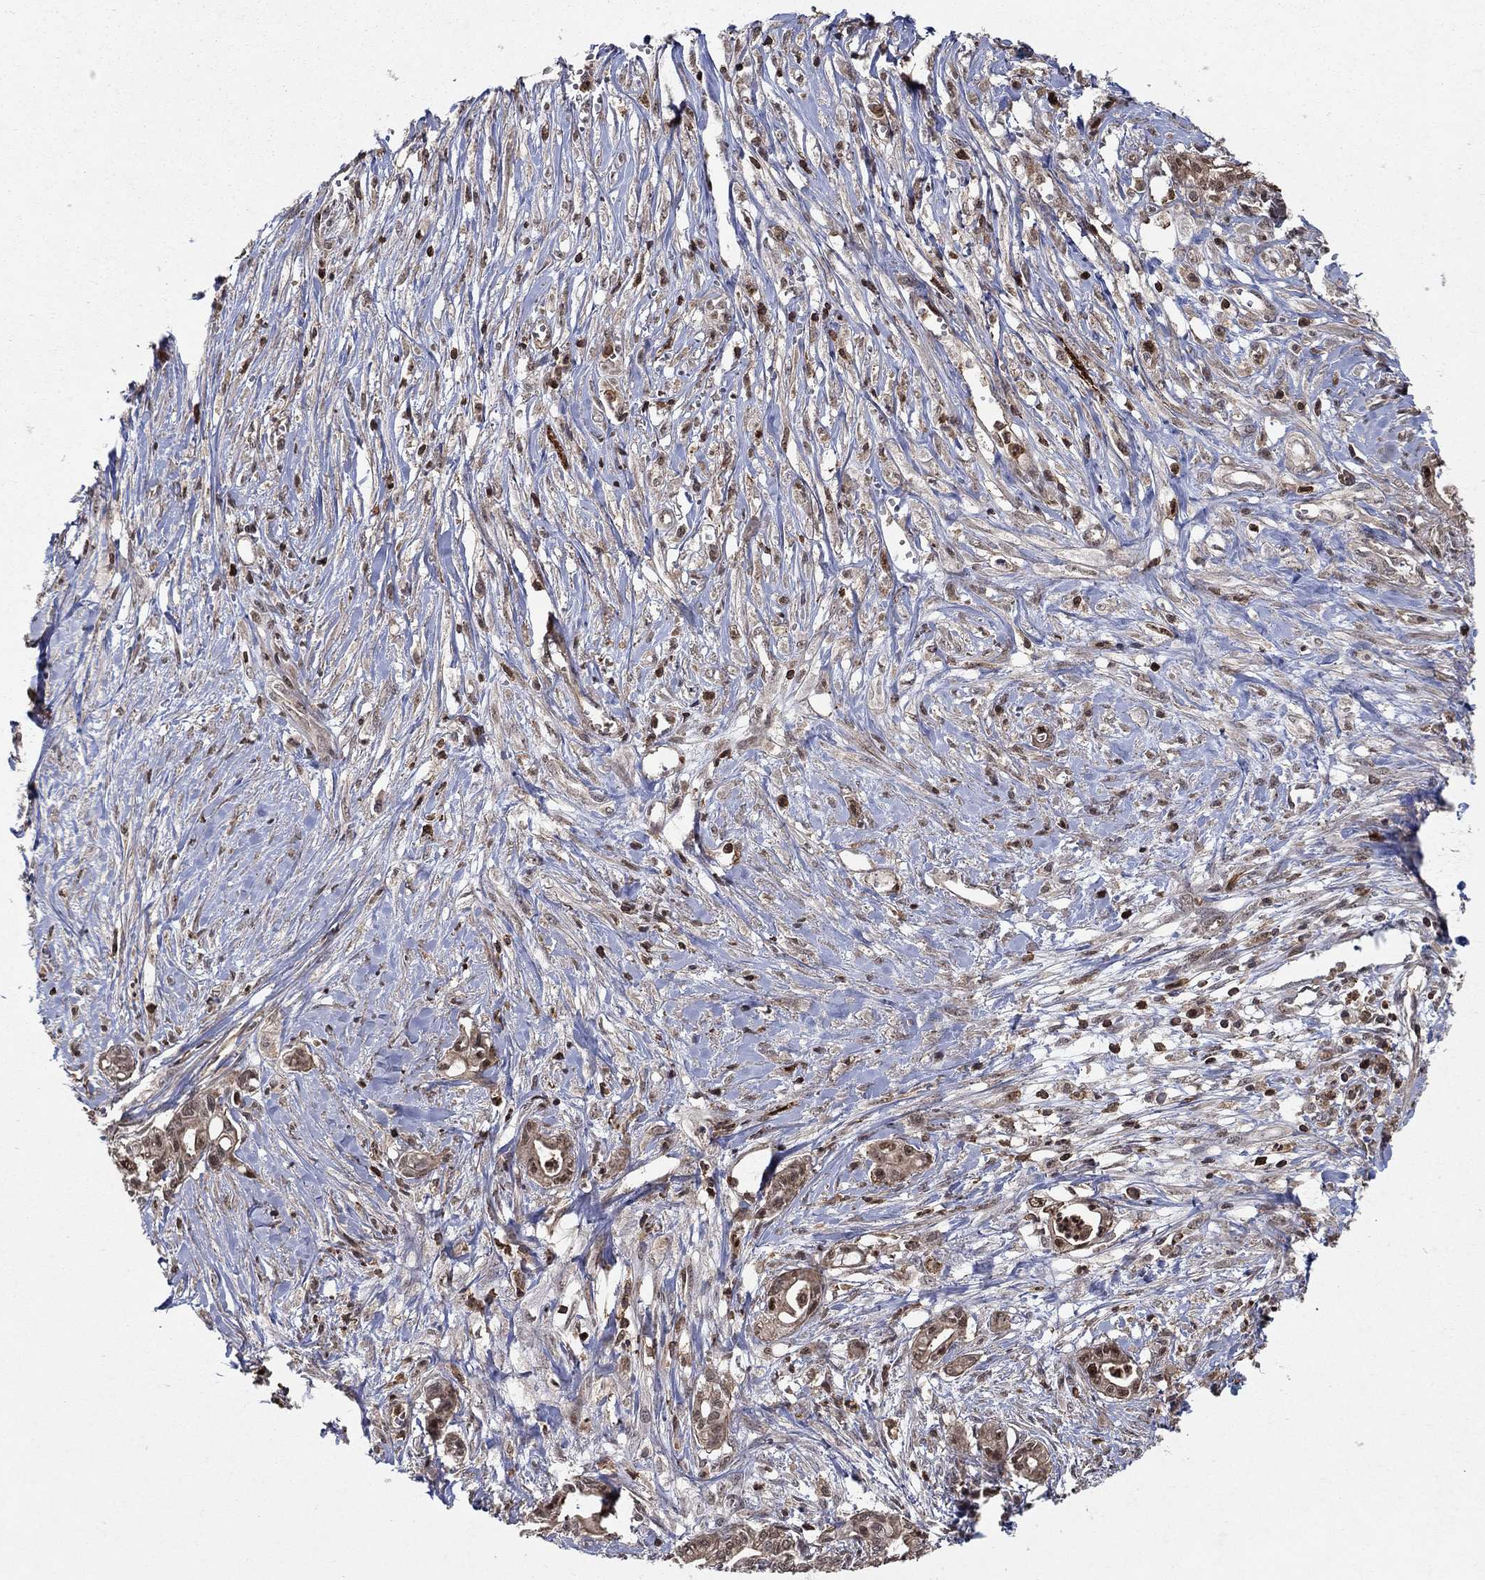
{"staining": {"intensity": "strong", "quantity": "<25%", "location": "nuclear"}, "tissue": "pancreatic cancer", "cell_type": "Tumor cells", "image_type": "cancer", "snomed": [{"axis": "morphology", "description": "Adenocarcinoma, NOS"}, {"axis": "topography", "description": "Pancreas"}], "caption": "The immunohistochemical stain labels strong nuclear staining in tumor cells of pancreatic cancer tissue. Using DAB (3,3'-diaminobenzidine) (brown) and hematoxylin (blue) stains, captured at high magnification using brightfield microscopy.", "gene": "CCDC66", "patient": {"sex": "male", "age": 71}}